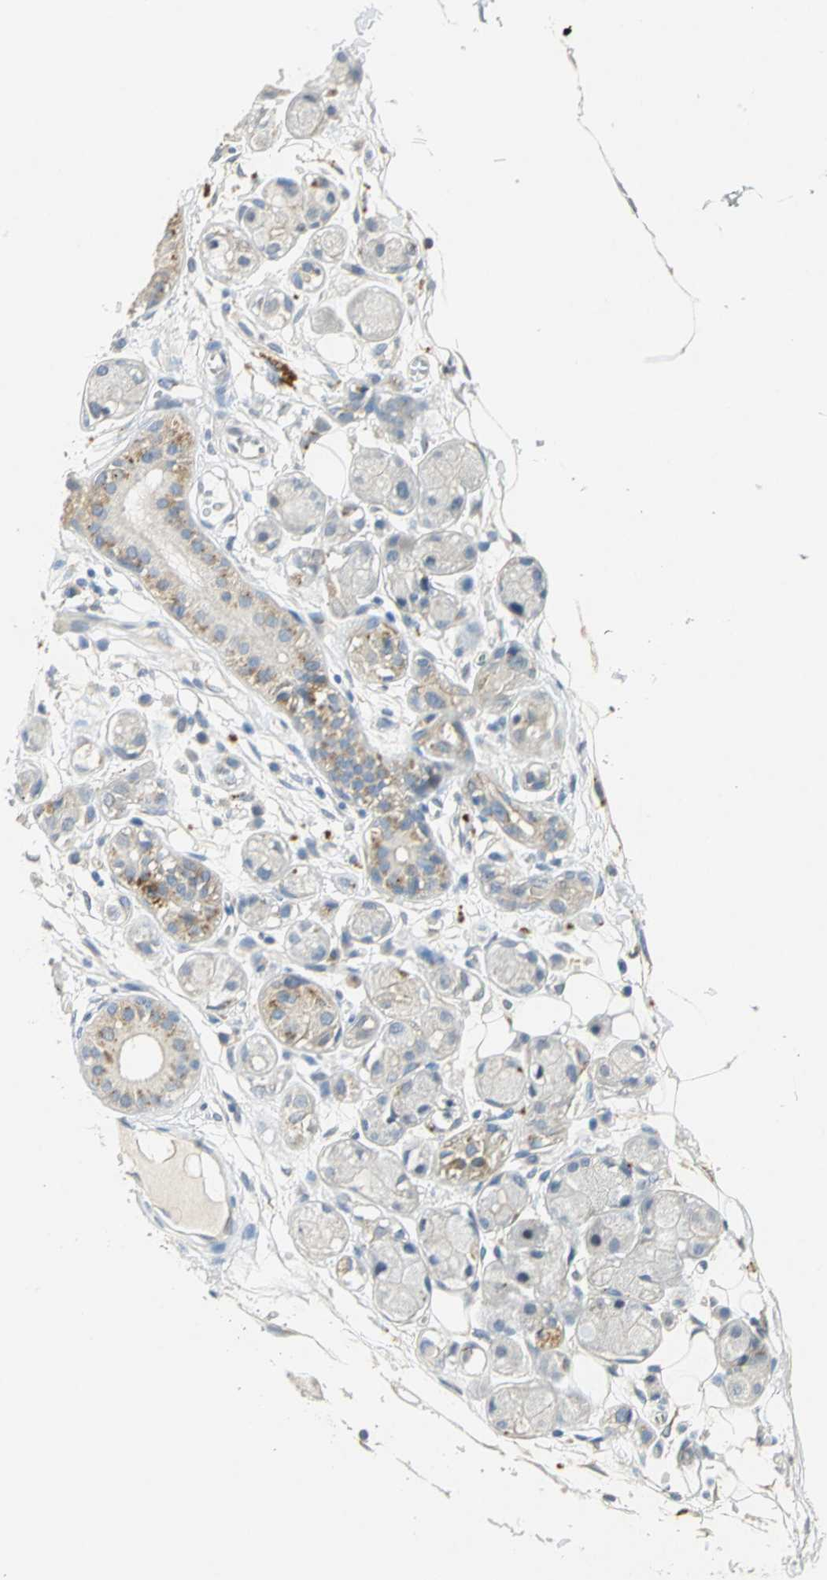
{"staining": {"intensity": "weak", "quantity": ">75%", "location": "cytoplasmic/membranous"}, "tissue": "adipose tissue", "cell_type": "Adipocytes", "image_type": "normal", "snomed": [{"axis": "morphology", "description": "Normal tissue, NOS"}, {"axis": "morphology", "description": "Inflammation, NOS"}, {"axis": "topography", "description": "Vascular tissue"}, {"axis": "topography", "description": "Salivary gland"}], "caption": "DAB immunohistochemical staining of normal human adipose tissue exhibits weak cytoplasmic/membranous protein positivity in approximately >75% of adipocytes. Ihc stains the protein in brown and the nuclei are stained blue.", "gene": "IL17RB", "patient": {"sex": "female", "age": 75}}